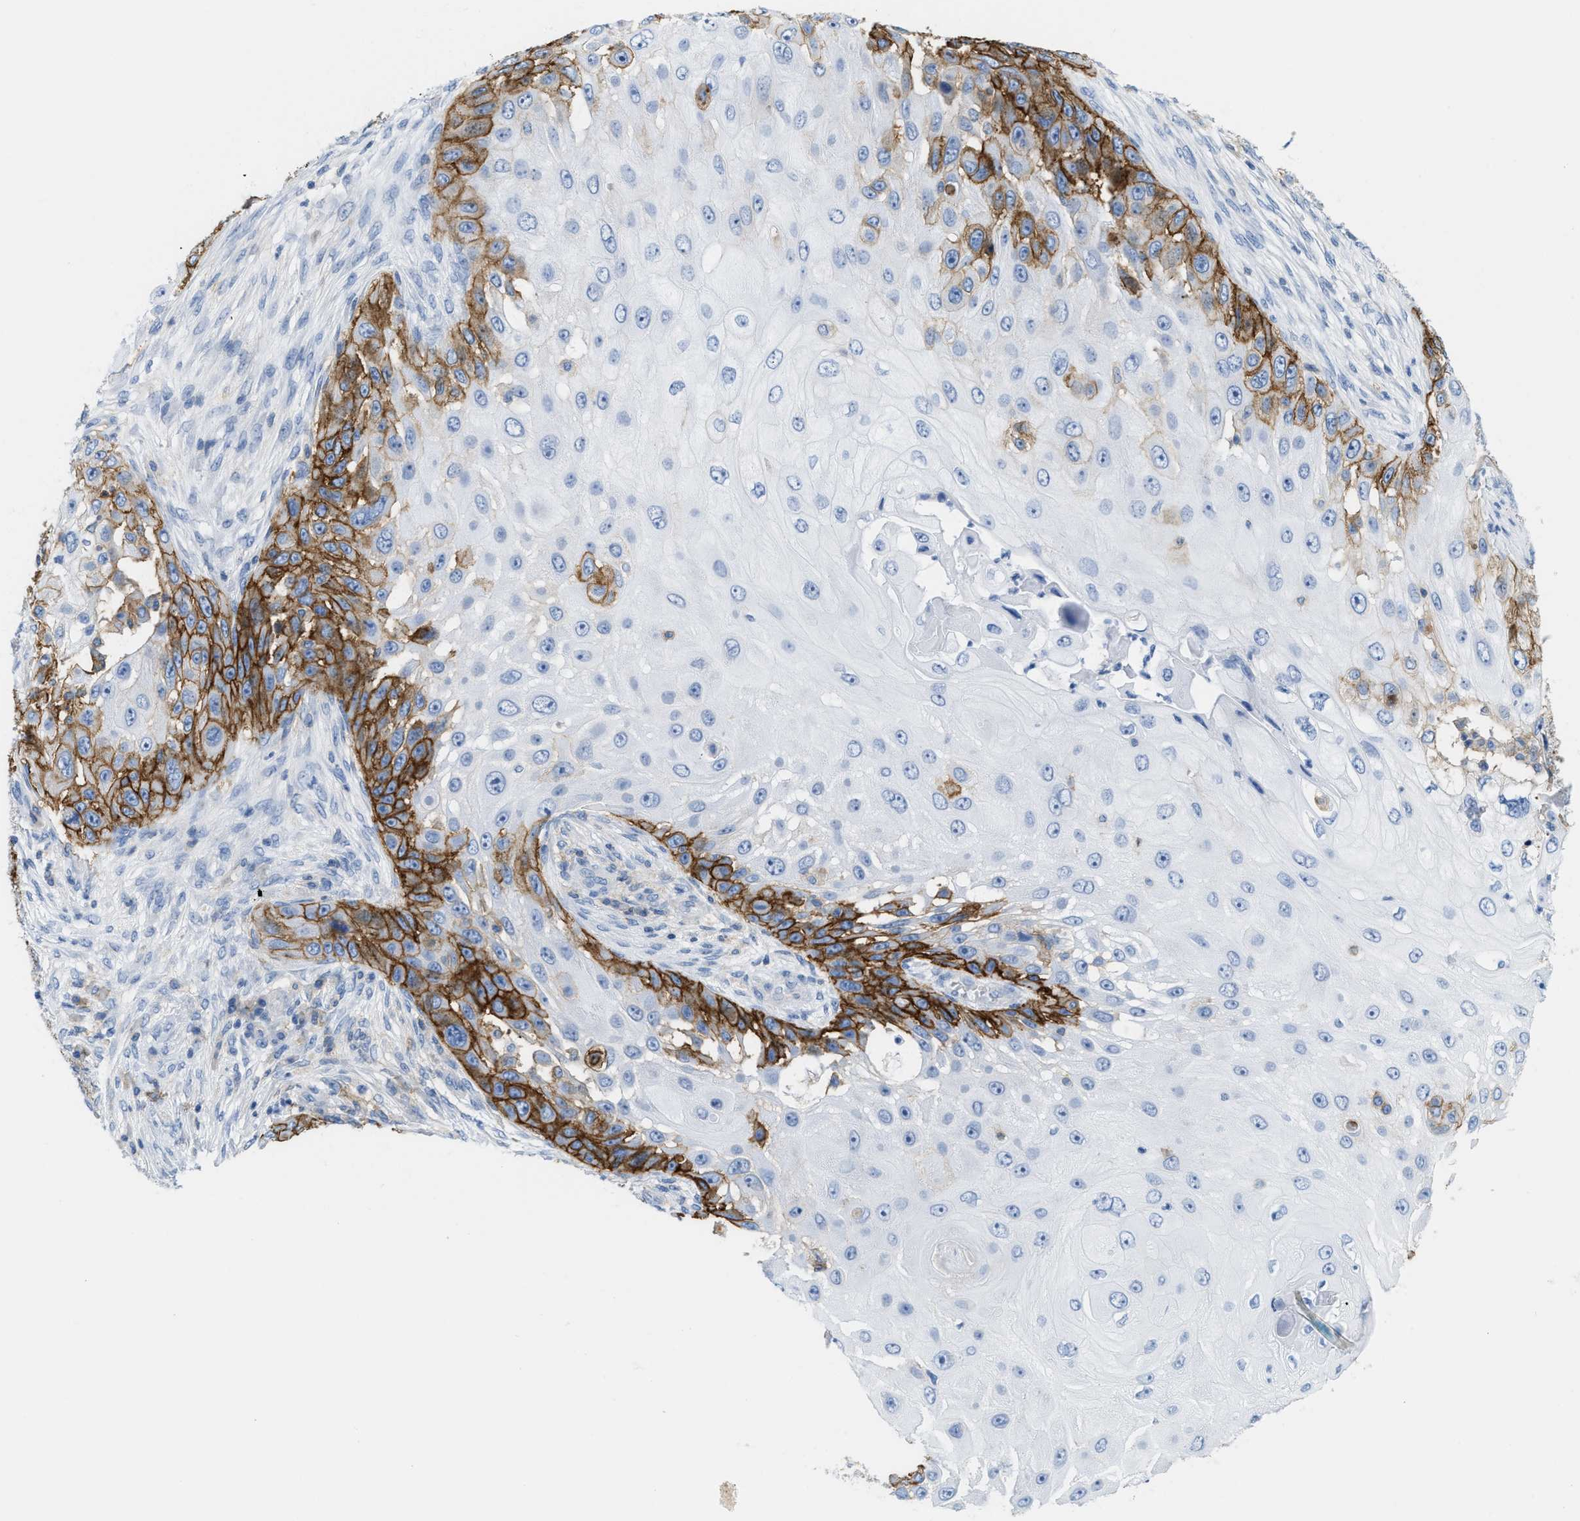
{"staining": {"intensity": "strong", "quantity": "<25%", "location": "cytoplasmic/membranous"}, "tissue": "skin cancer", "cell_type": "Tumor cells", "image_type": "cancer", "snomed": [{"axis": "morphology", "description": "Squamous cell carcinoma, NOS"}, {"axis": "topography", "description": "Skin"}], "caption": "An immunohistochemistry (IHC) histopathology image of tumor tissue is shown. Protein staining in brown shows strong cytoplasmic/membranous positivity in squamous cell carcinoma (skin) within tumor cells.", "gene": "SLC3A2", "patient": {"sex": "female", "age": 44}}